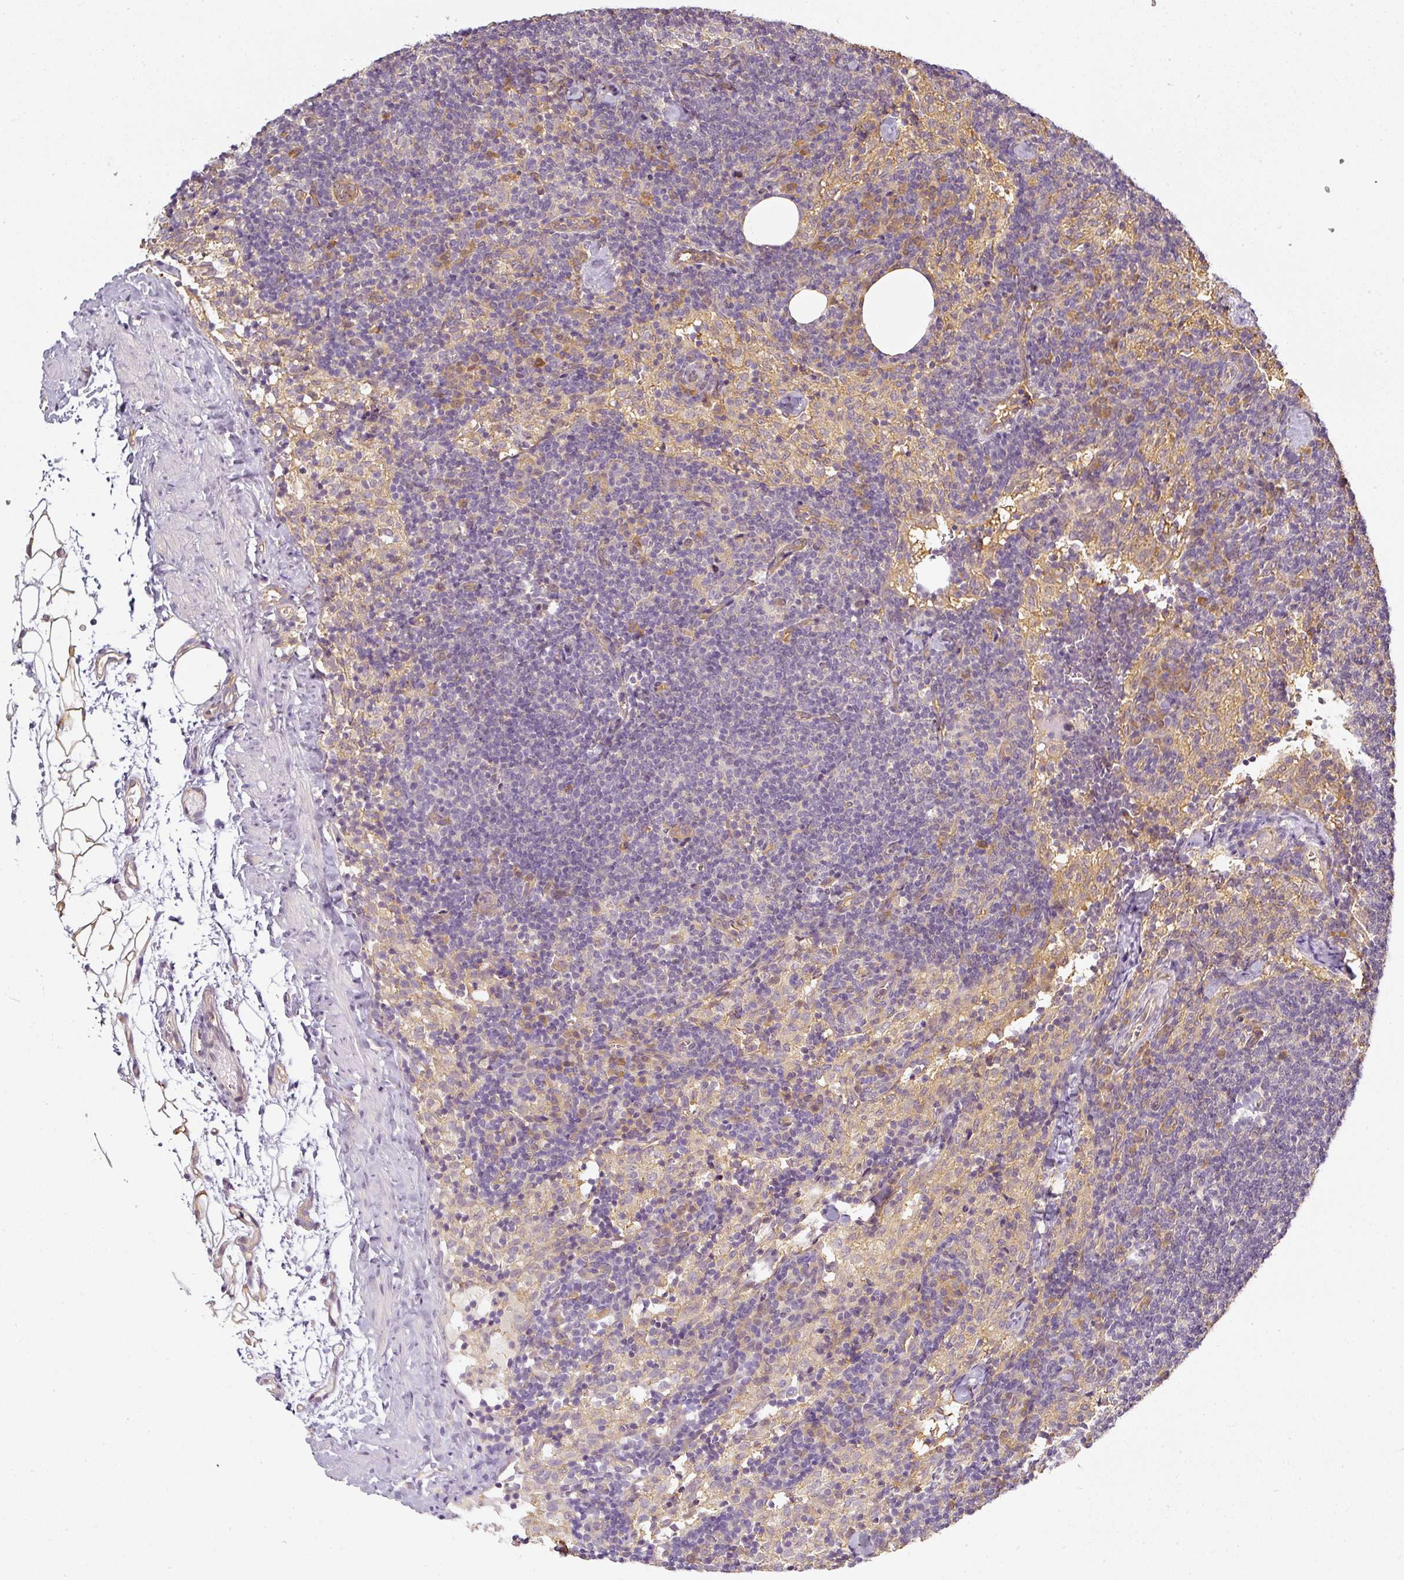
{"staining": {"intensity": "weak", "quantity": "25%-75%", "location": "cytoplasmic/membranous"}, "tissue": "lymph node", "cell_type": "Germinal center cells", "image_type": "normal", "snomed": [{"axis": "morphology", "description": "Normal tissue, NOS"}, {"axis": "topography", "description": "Lymph node"}], "caption": "This micrograph displays normal lymph node stained with immunohistochemistry (IHC) to label a protein in brown. The cytoplasmic/membranous of germinal center cells show weak positivity for the protein. Nuclei are counter-stained blue.", "gene": "ANKRD18A", "patient": {"sex": "female", "age": 52}}